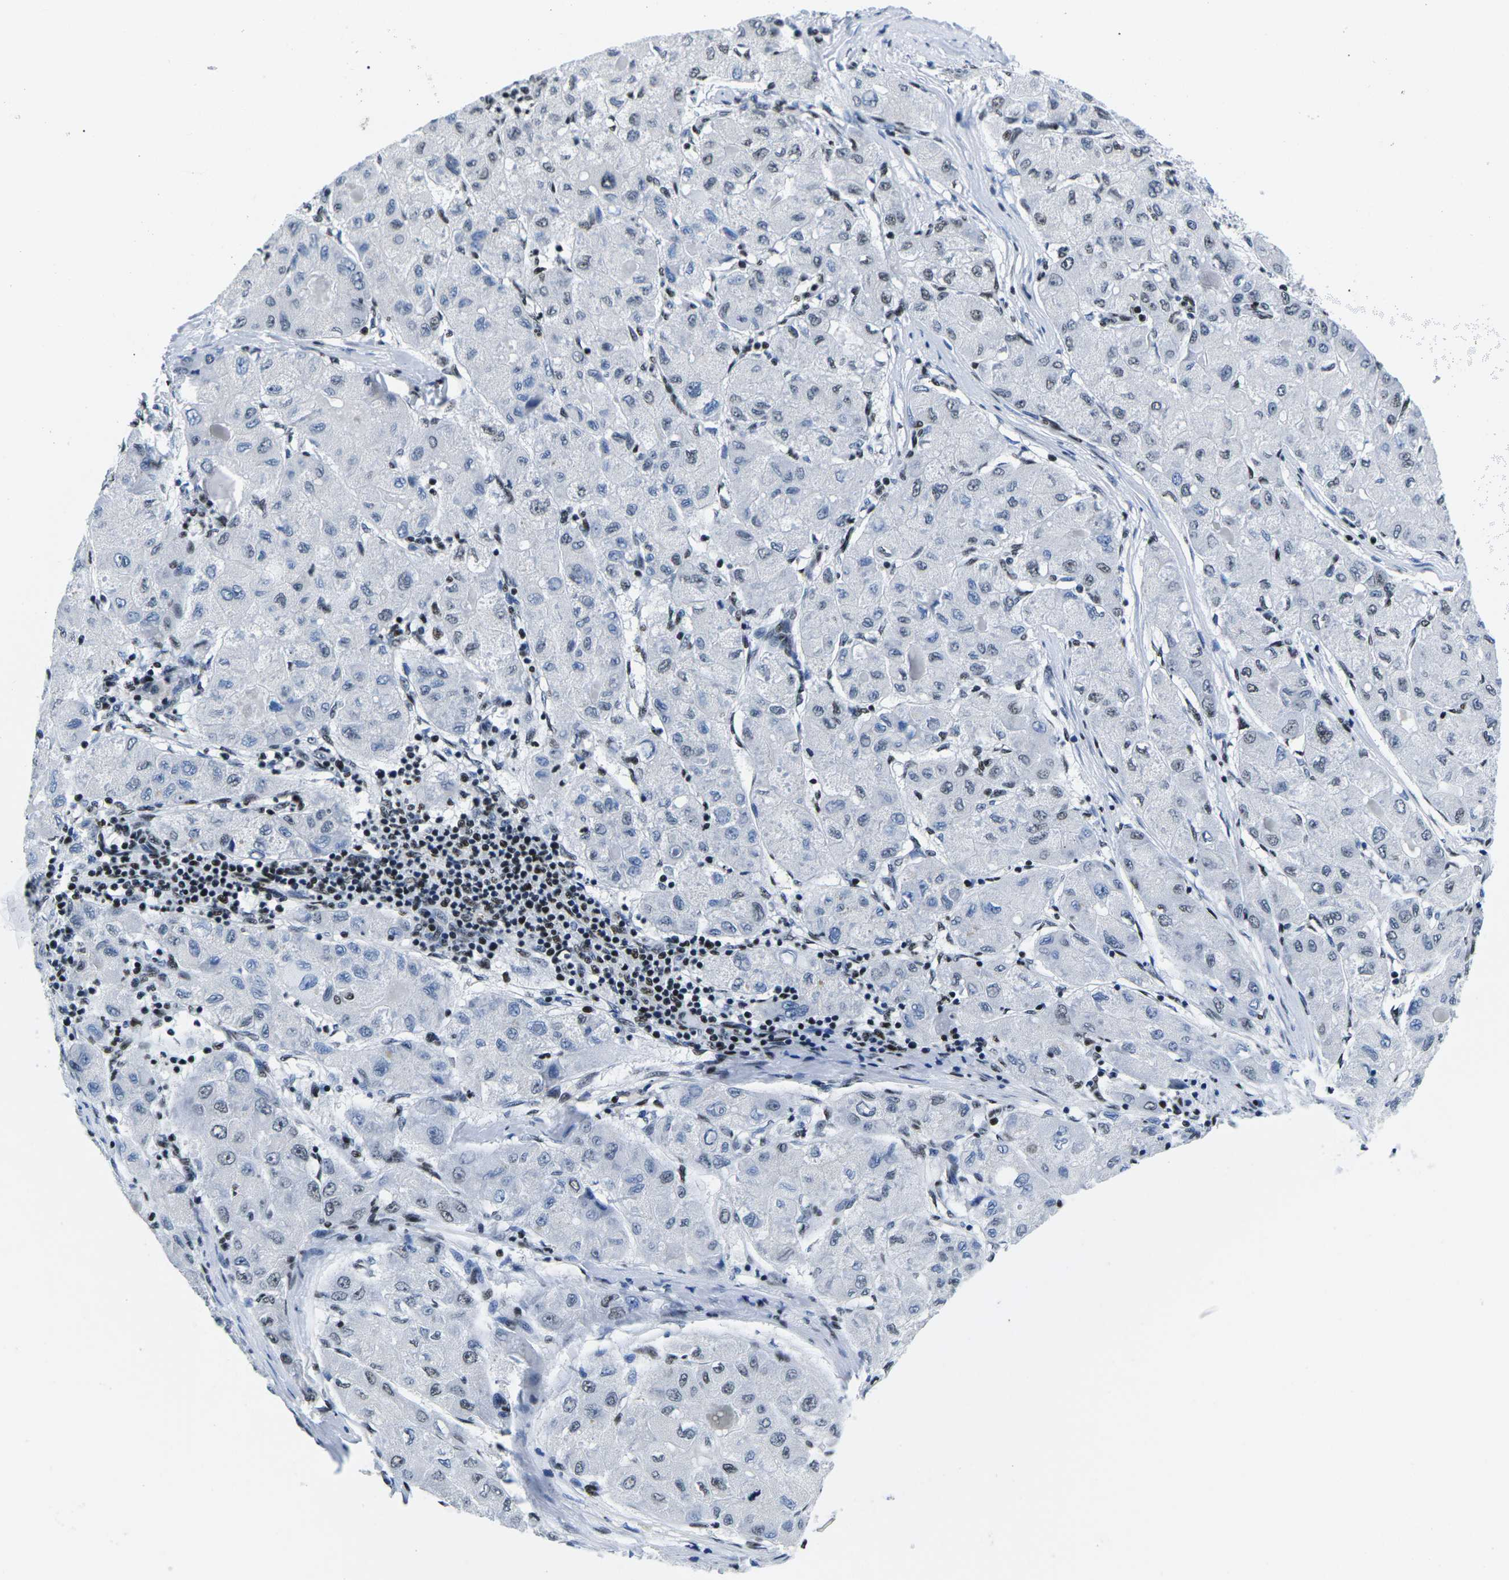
{"staining": {"intensity": "weak", "quantity": "<25%", "location": "nuclear"}, "tissue": "liver cancer", "cell_type": "Tumor cells", "image_type": "cancer", "snomed": [{"axis": "morphology", "description": "Carcinoma, Hepatocellular, NOS"}, {"axis": "topography", "description": "Liver"}], "caption": "A micrograph of human liver hepatocellular carcinoma is negative for staining in tumor cells.", "gene": "ATF1", "patient": {"sex": "male", "age": 80}}